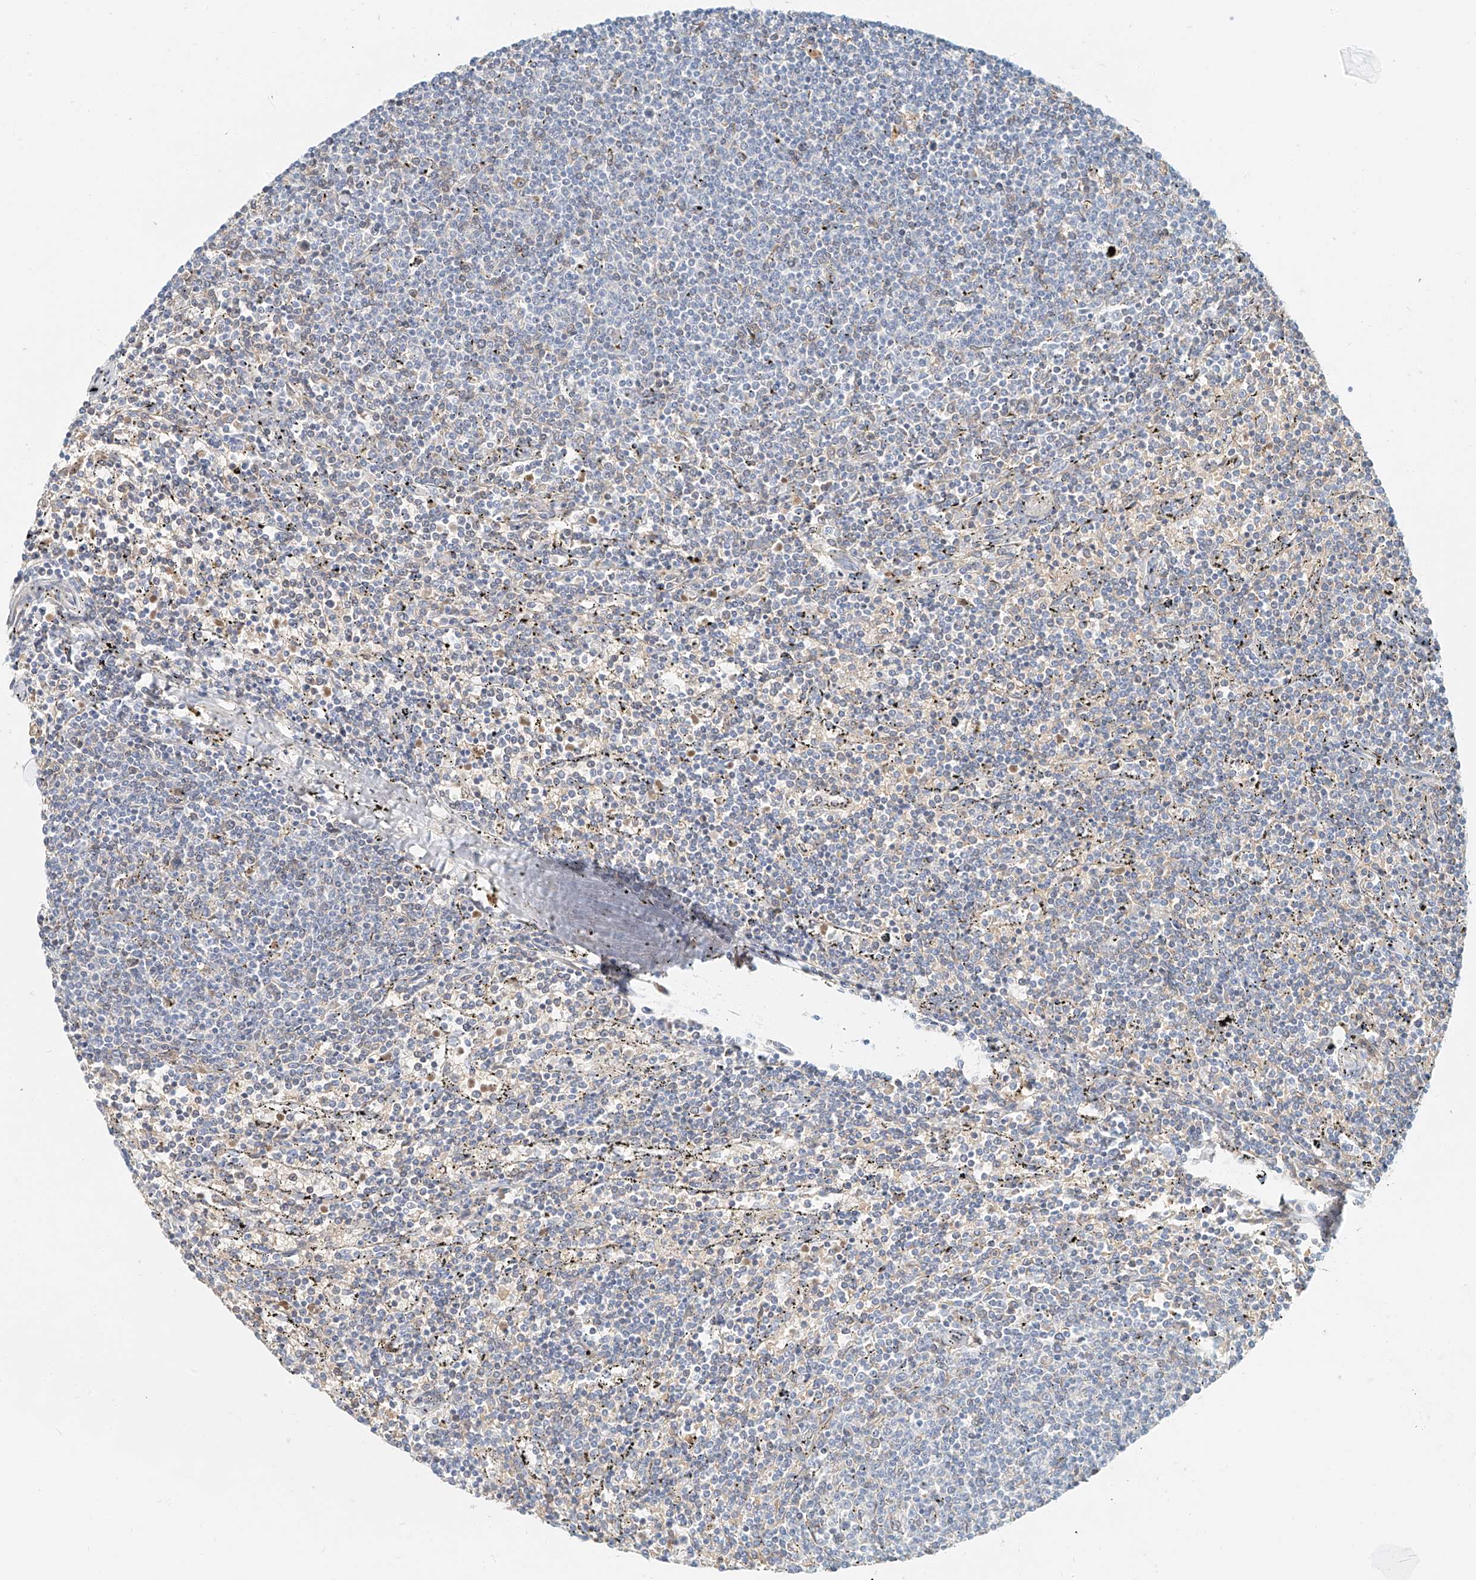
{"staining": {"intensity": "negative", "quantity": "none", "location": "none"}, "tissue": "lymphoma", "cell_type": "Tumor cells", "image_type": "cancer", "snomed": [{"axis": "morphology", "description": "Malignant lymphoma, non-Hodgkin's type, Low grade"}, {"axis": "topography", "description": "Spleen"}], "caption": "Photomicrograph shows no significant protein staining in tumor cells of lymphoma.", "gene": "PGC", "patient": {"sex": "female", "age": 50}}